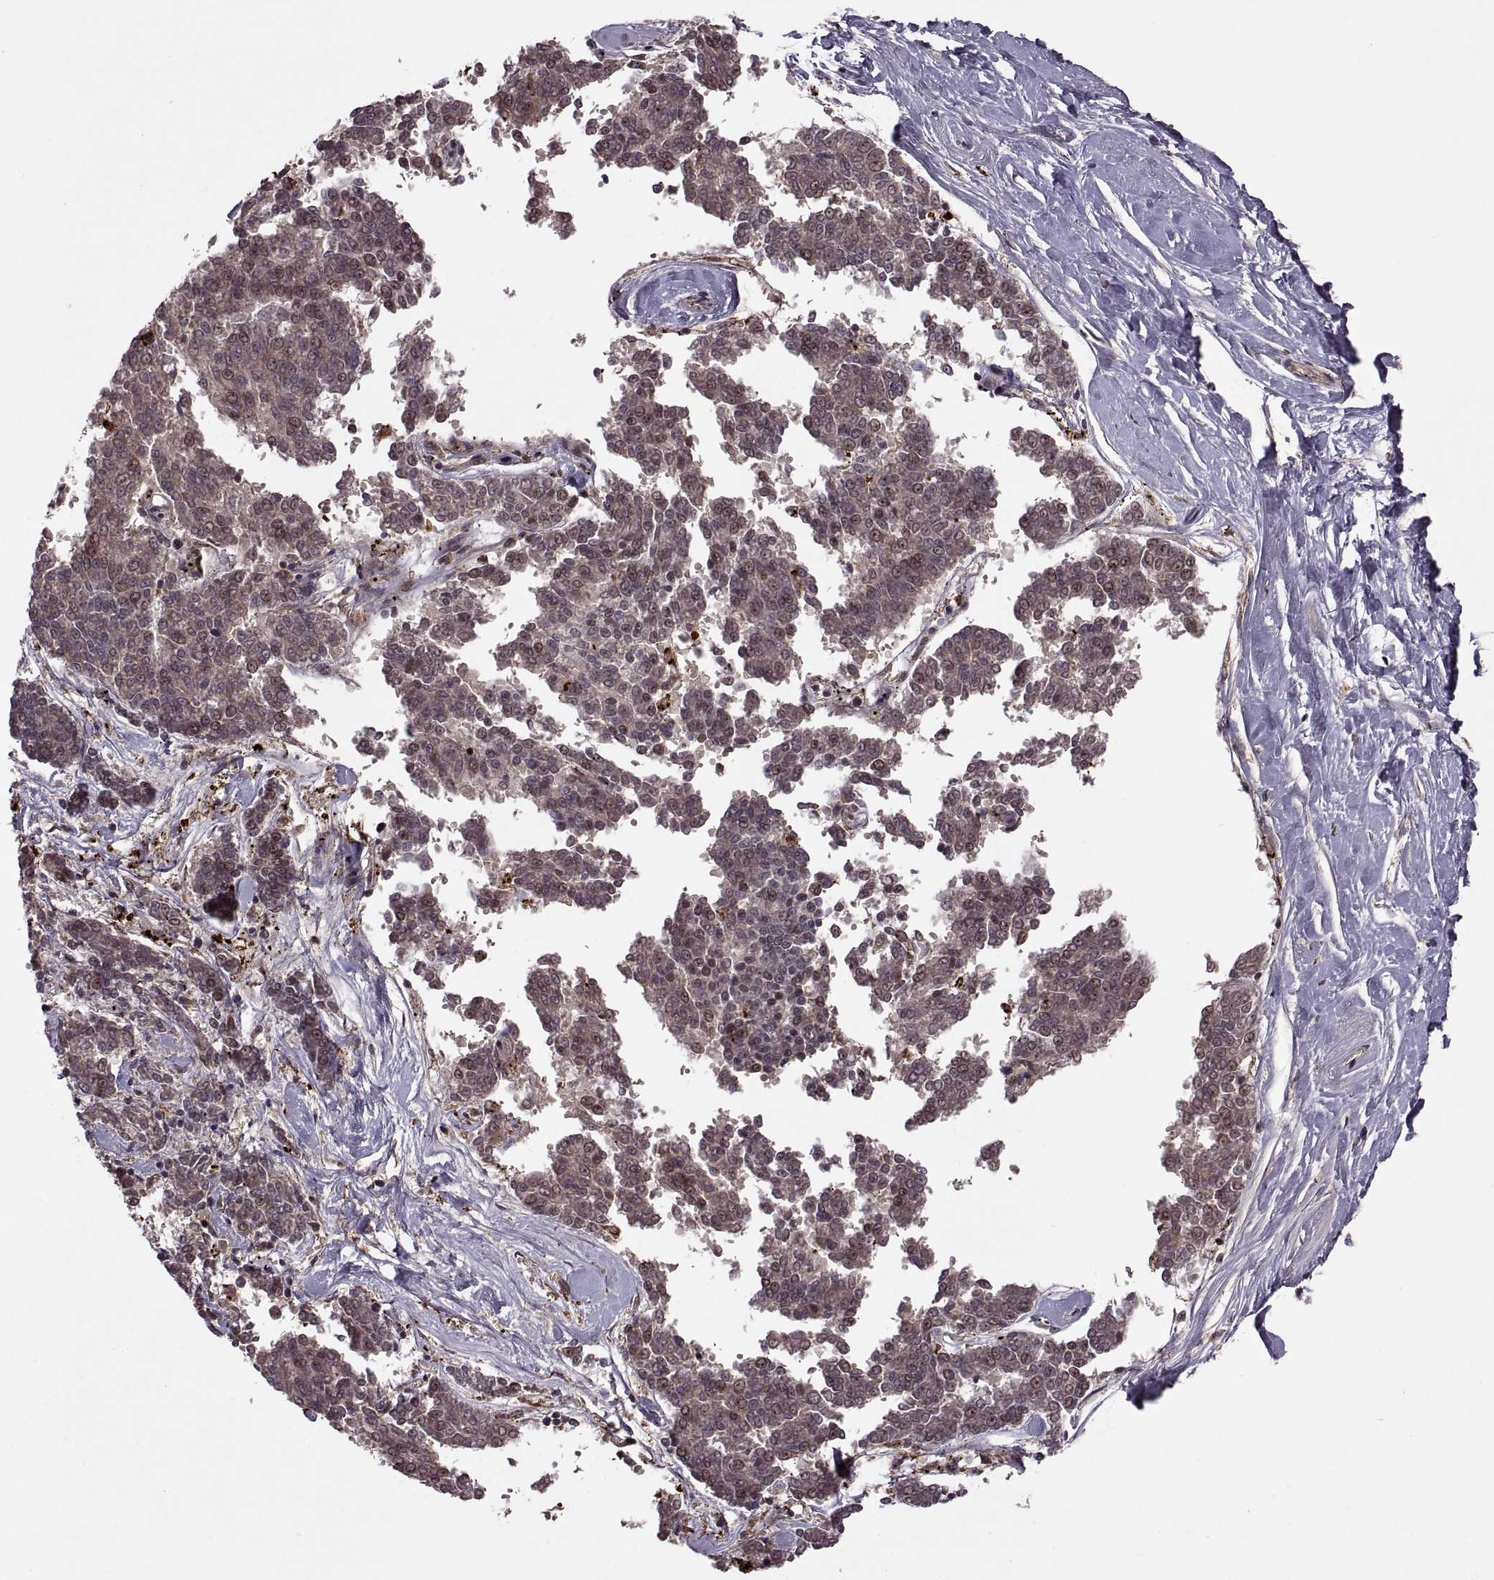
{"staining": {"intensity": "weak", "quantity": "<25%", "location": "nuclear"}, "tissue": "melanoma", "cell_type": "Tumor cells", "image_type": "cancer", "snomed": [{"axis": "morphology", "description": "Malignant melanoma, NOS"}, {"axis": "topography", "description": "Skin"}], "caption": "There is no significant staining in tumor cells of malignant melanoma.", "gene": "PTOV1", "patient": {"sex": "female", "age": 72}}